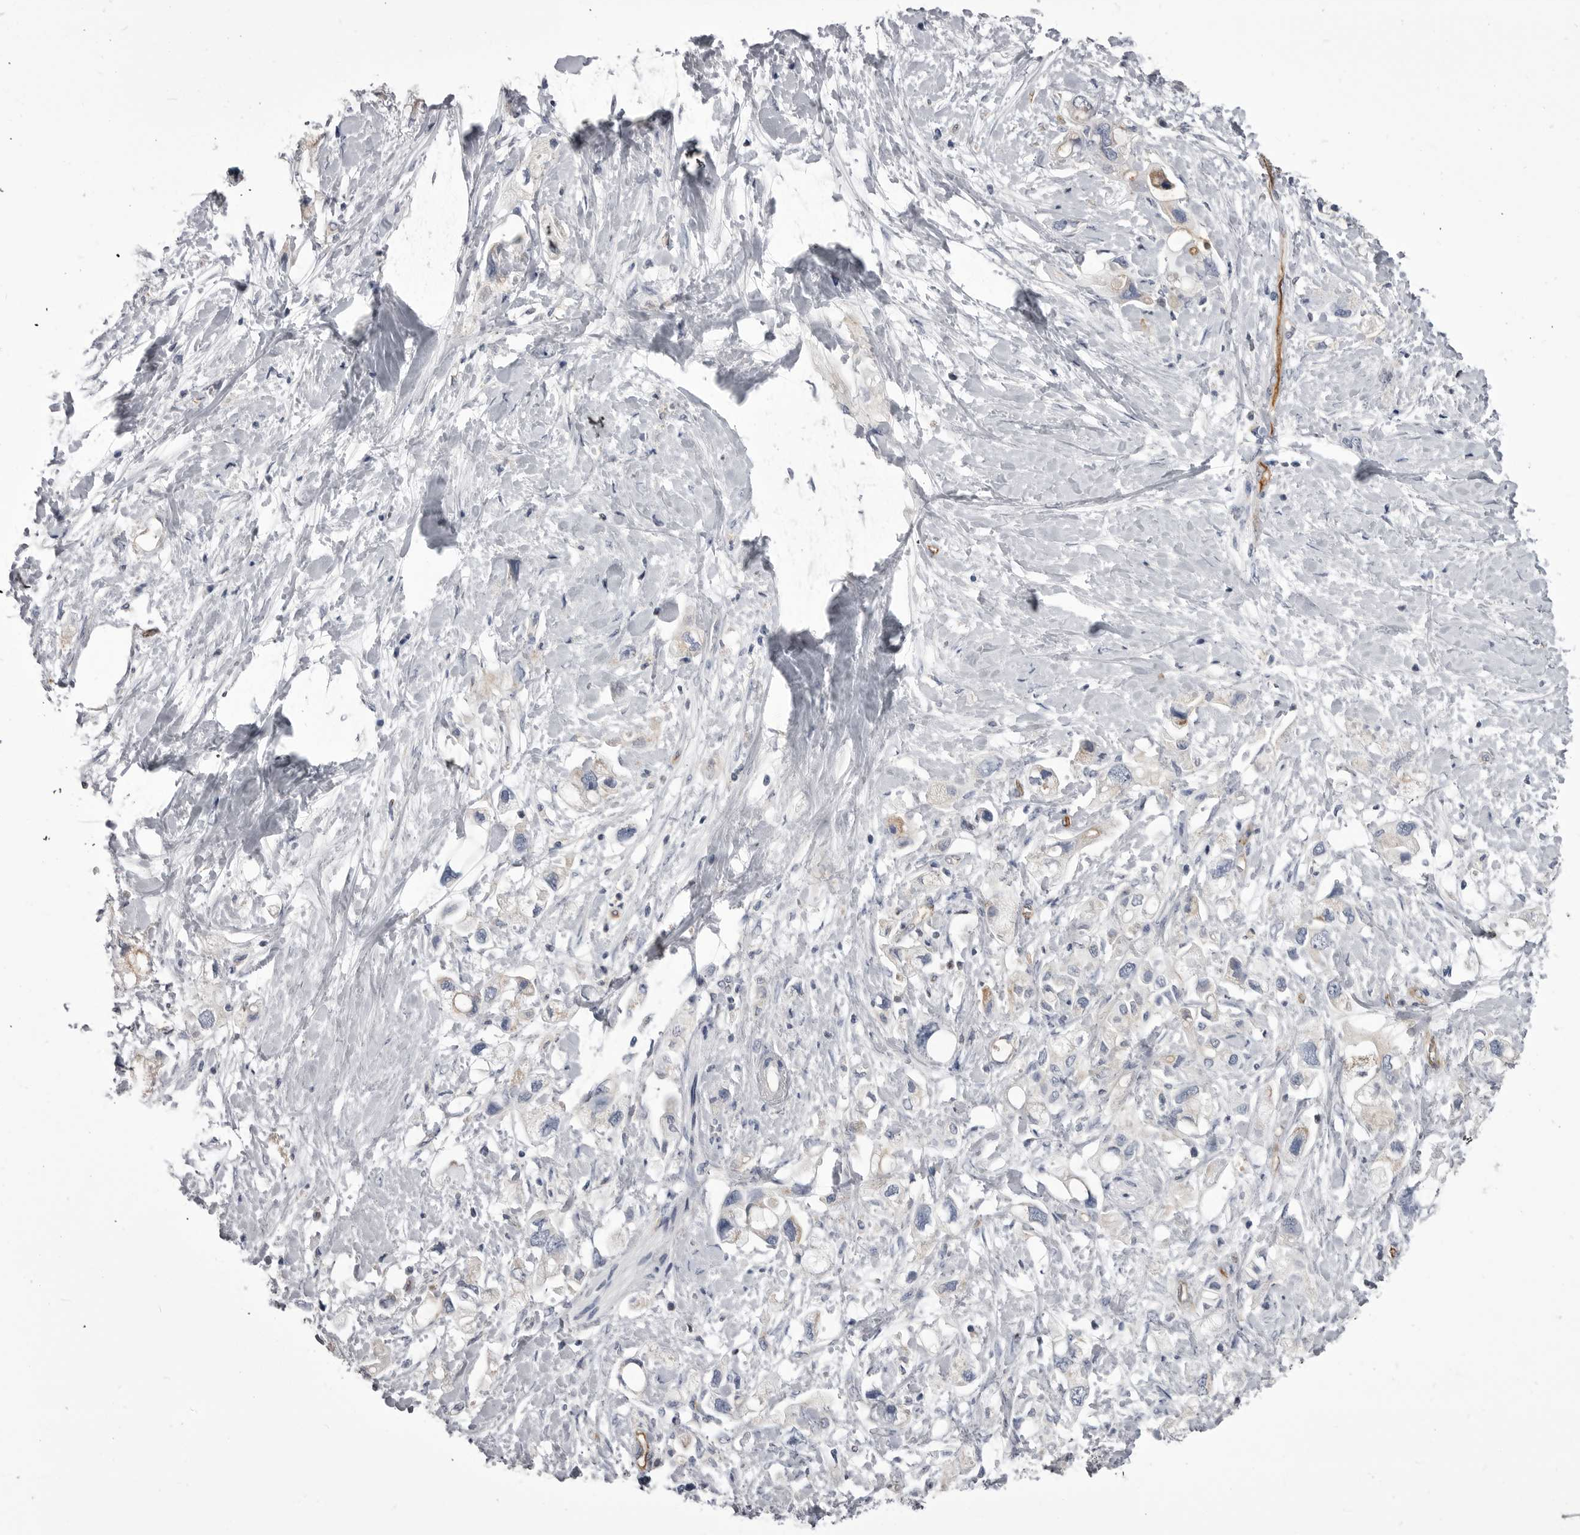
{"staining": {"intensity": "negative", "quantity": "none", "location": "none"}, "tissue": "pancreatic cancer", "cell_type": "Tumor cells", "image_type": "cancer", "snomed": [{"axis": "morphology", "description": "Adenocarcinoma, NOS"}, {"axis": "topography", "description": "Pancreas"}], "caption": "This image is of pancreatic adenocarcinoma stained with immunohistochemistry (IHC) to label a protein in brown with the nuclei are counter-stained blue. There is no positivity in tumor cells.", "gene": "OPLAH", "patient": {"sex": "female", "age": 56}}